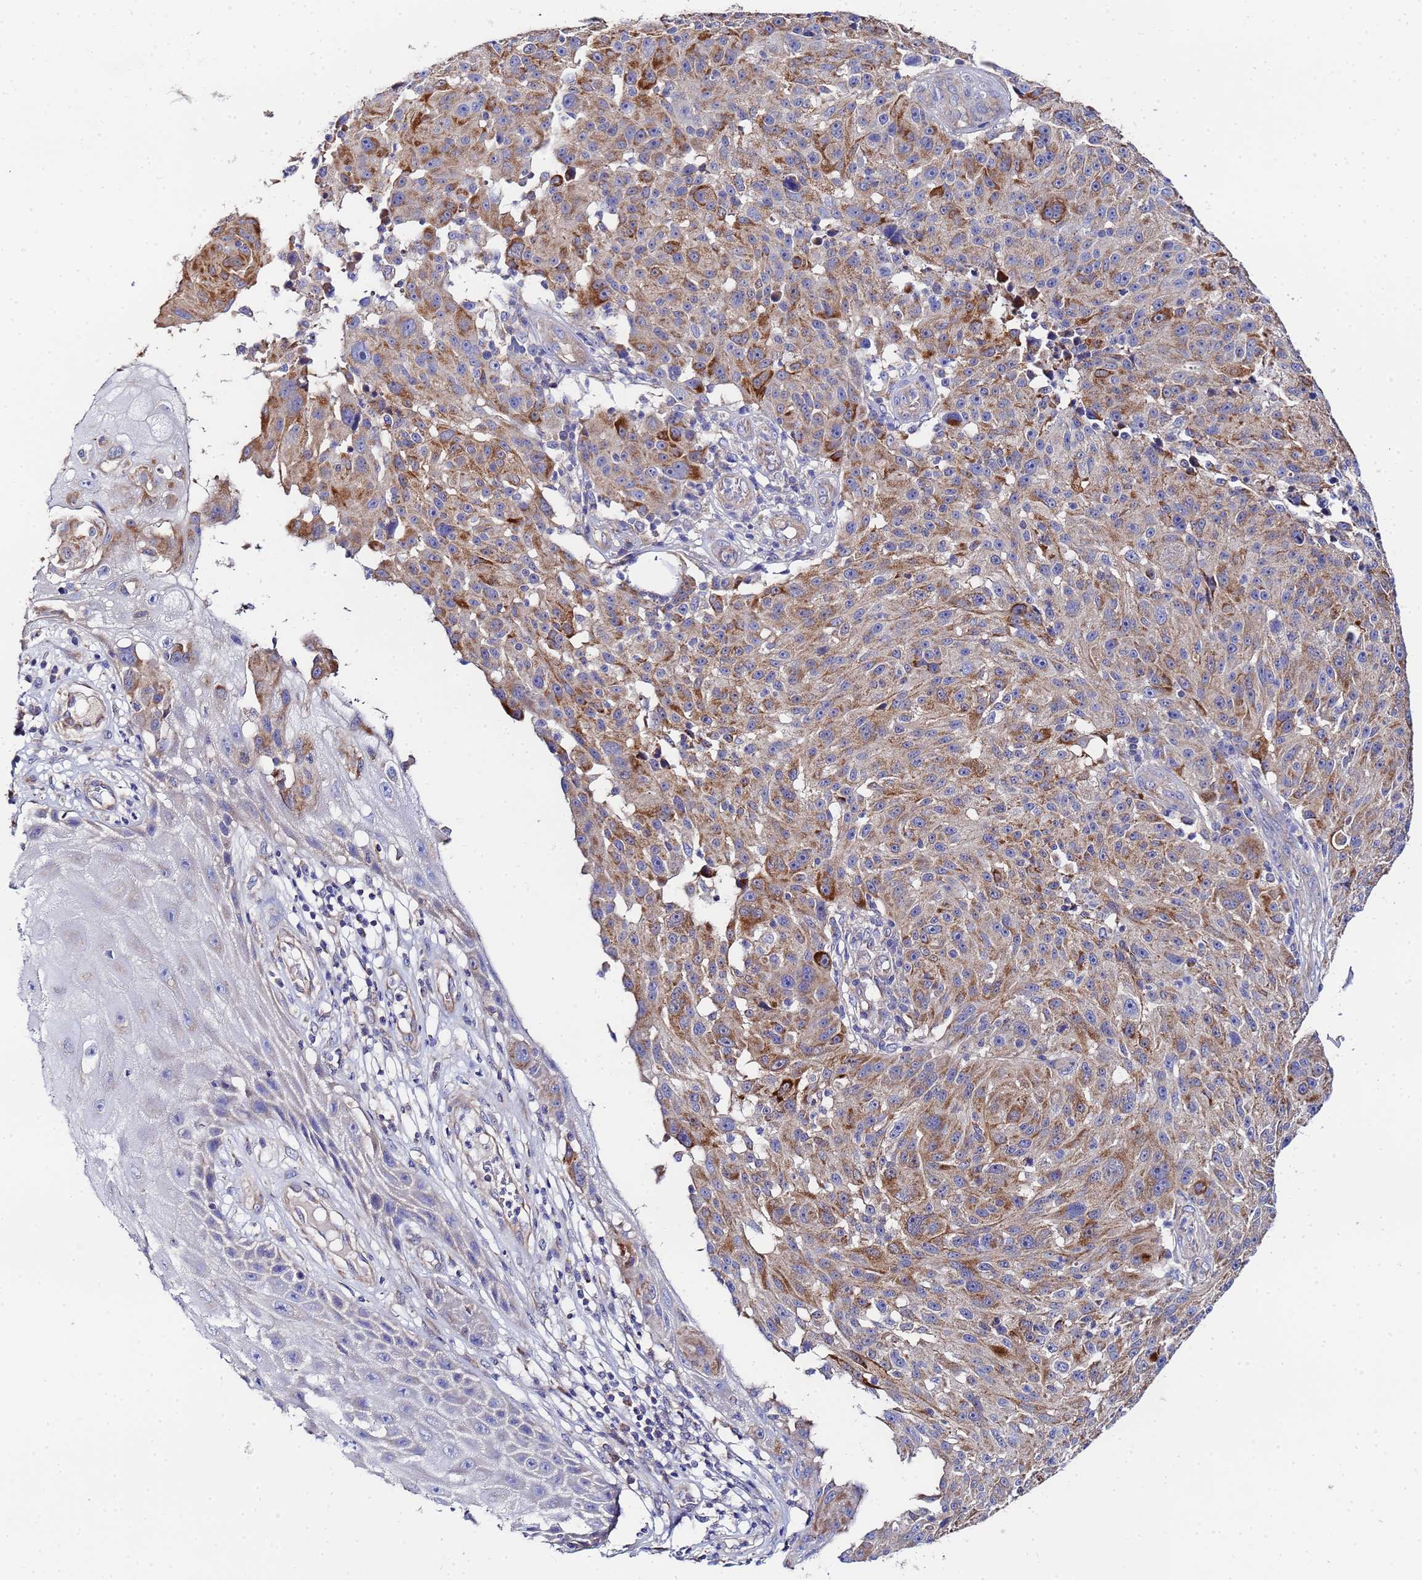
{"staining": {"intensity": "moderate", "quantity": ">75%", "location": "cytoplasmic/membranous"}, "tissue": "melanoma", "cell_type": "Tumor cells", "image_type": "cancer", "snomed": [{"axis": "morphology", "description": "Malignant melanoma, NOS"}, {"axis": "topography", "description": "Skin"}], "caption": "Human melanoma stained with a protein marker reveals moderate staining in tumor cells.", "gene": "FAHD2A", "patient": {"sex": "male", "age": 53}}